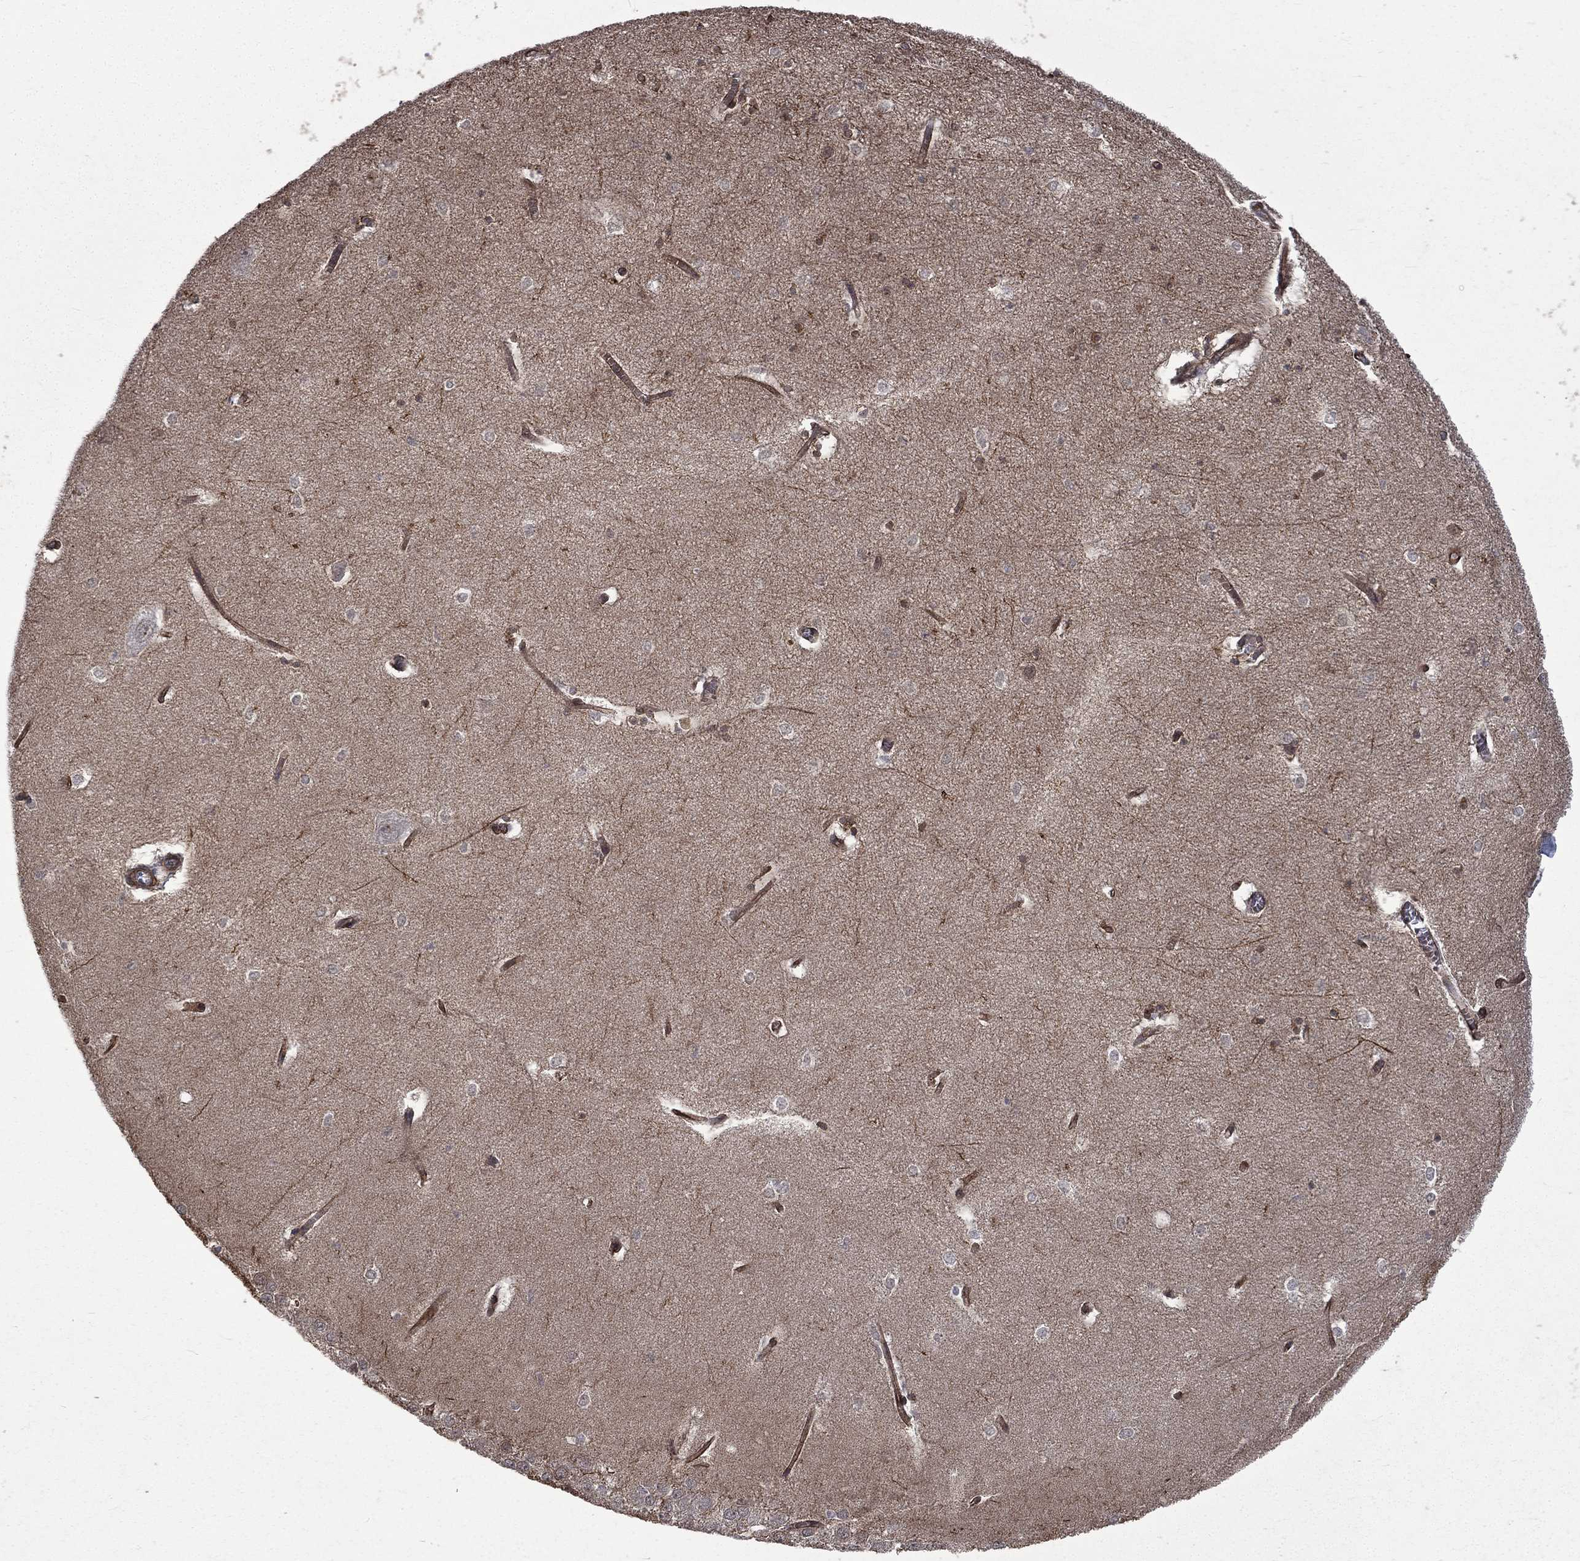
{"staining": {"intensity": "strong", "quantity": "25%-75%", "location": "cytoplasmic/membranous"}, "tissue": "hippocampus", "cell_type": "Glial cells", "image_type": "normal", "snomed": [{"axis": "morphology", "description": "Normal tissue, NOS"}, {"axis": "topography", "description": "Hippocampus"}], "caption": "Immunohistochemistry (IHC) staining of benign hippocampus, which exhibits high levels of strong cytoplasmic/membranous positivity in approximately 25%-75% of glial cells indicating strong cytoplasmic/membranous protein positivity. The staining was performed using DAB (brown) for protein detection and nuclei were counterstained in hematoxylin (blue).", "gene": "PPFIBP1", "patient": {"sex": "female", "age": 64}}